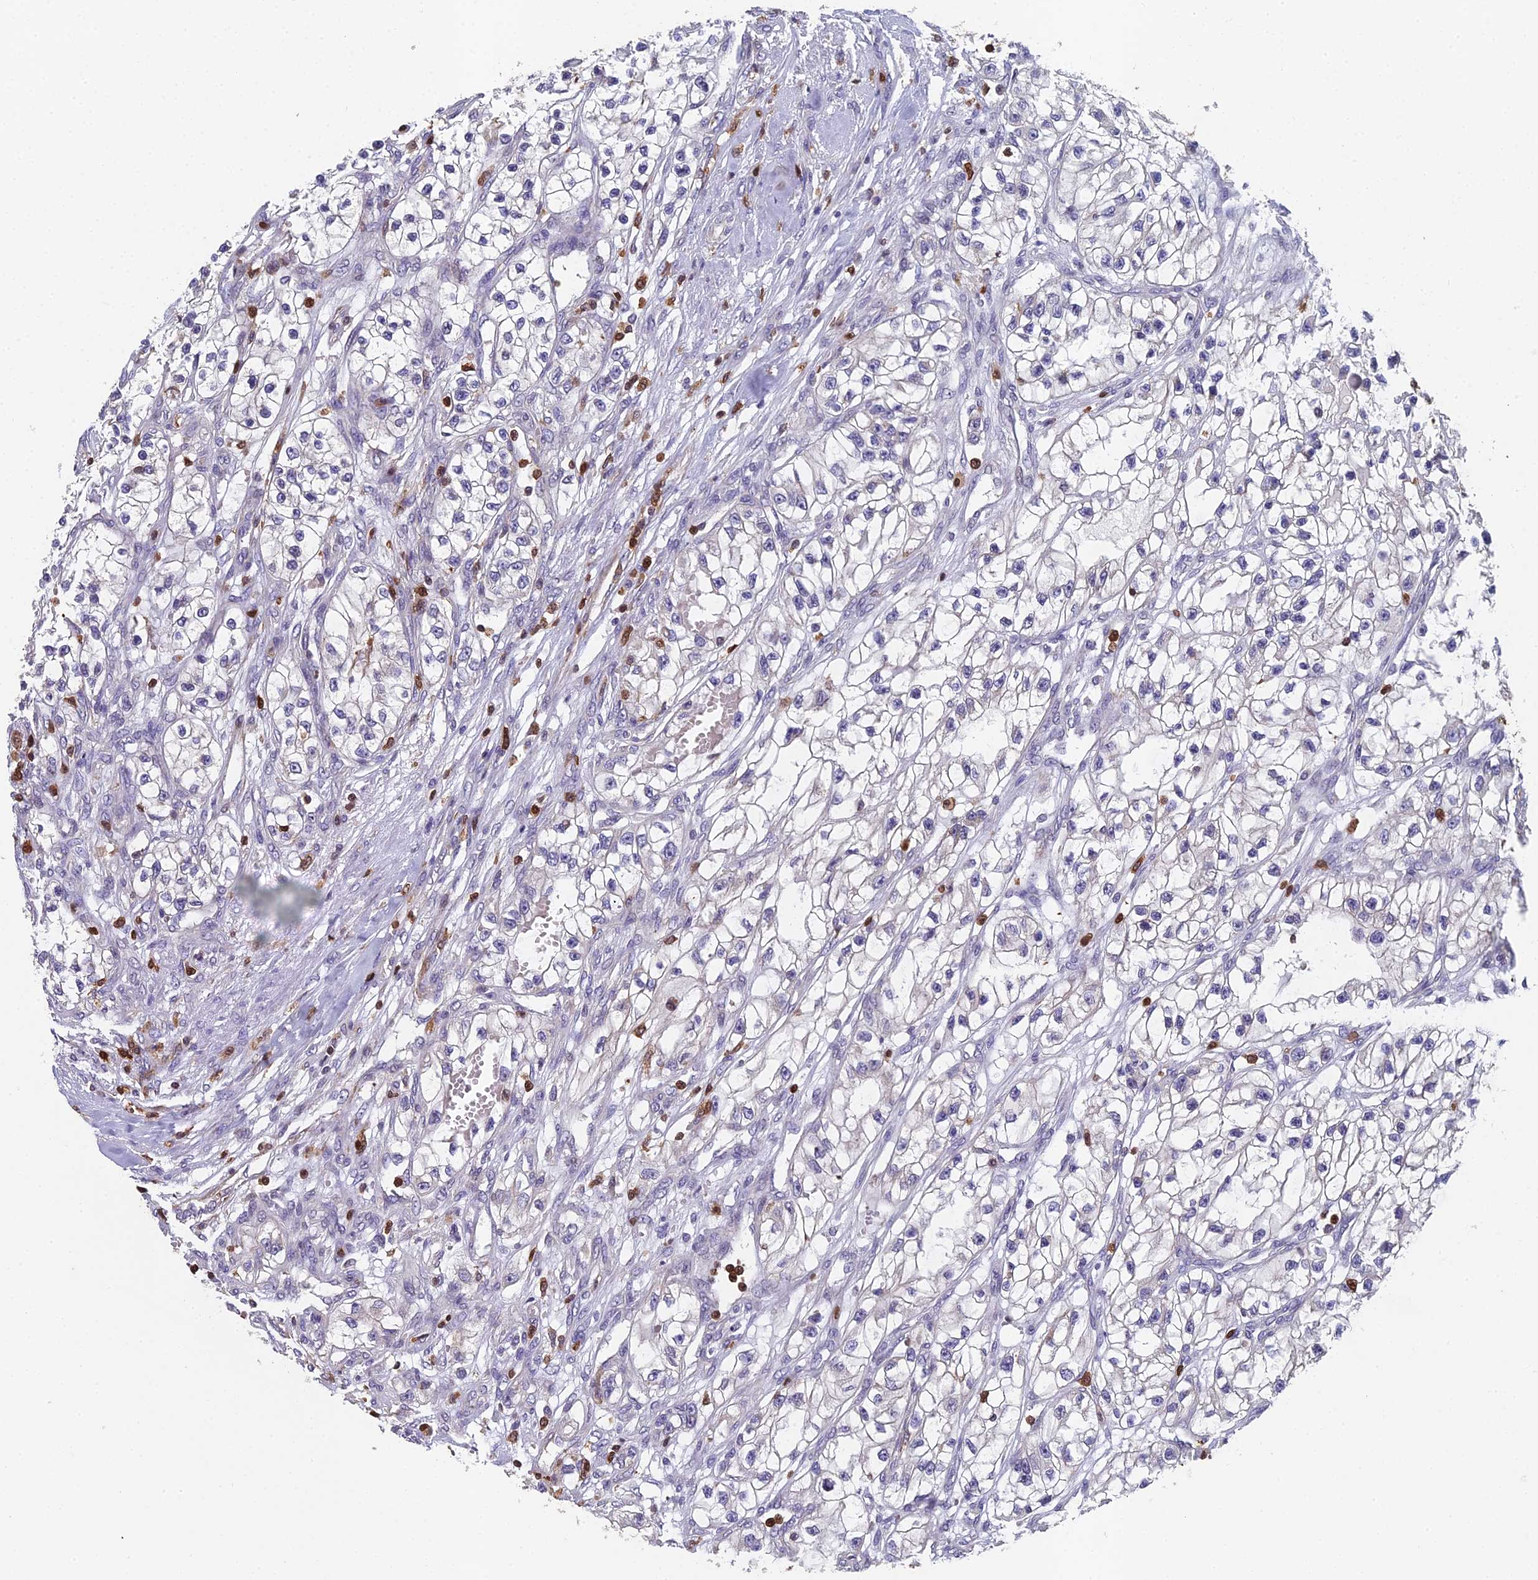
{"staining": {"intensity": "negative", "quantity": "none", "location": "none"}, "tissue": "renal cancer", "cell_type": "Tumor cells", "image_type": "cancer", "snomed": [{"axis": "morphology", "description": "Adenocarcinoma, NOS"}, {"axis": "topography", "description": "Kidney"}], "caption": "A high-resolution image shows immunohistochemistry (IHC) staining of renal cancer, which shows no significant expression in tumor cells.", "gene": "GALK2", "patient": {"sex": "female", "age": 57}}